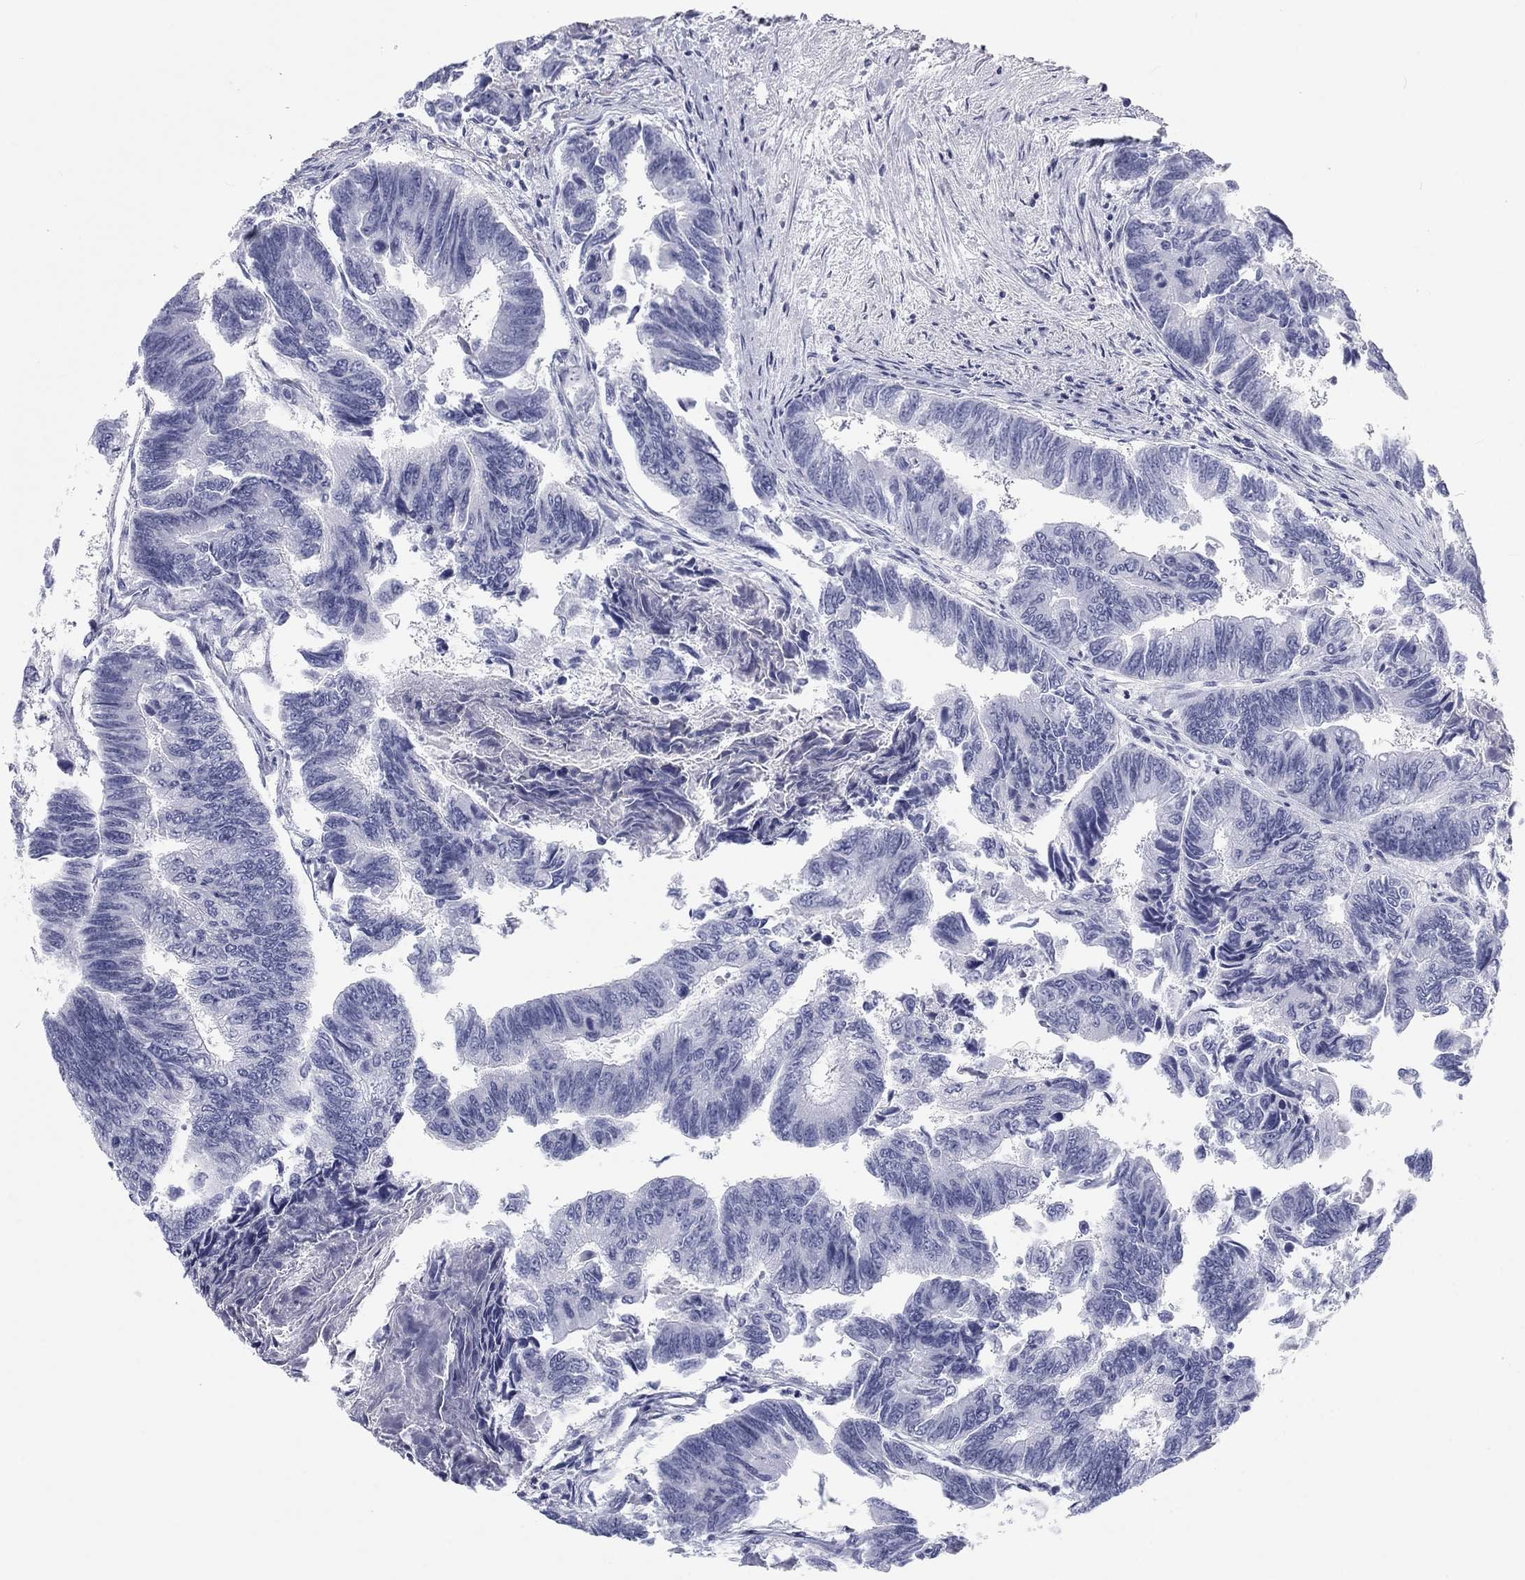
{"staining": {"intensity": "negative", "quantity": "none", "location": "none"}, "tissue": "colorectal cancer", "cell_type": "Tumor cells", "image_type": "cancer", "snomed": [{"axis": "morphology", "description": "Adenocarcinoma, NOS"}, {"axis": "topography", "description": "Colon"}], "caption": "This is an IHC histopathology image of colorectal cancer. There is no expression in tumor cells.", "gene": "CALB1", "patient": {"sex": "female", "age": 65}}